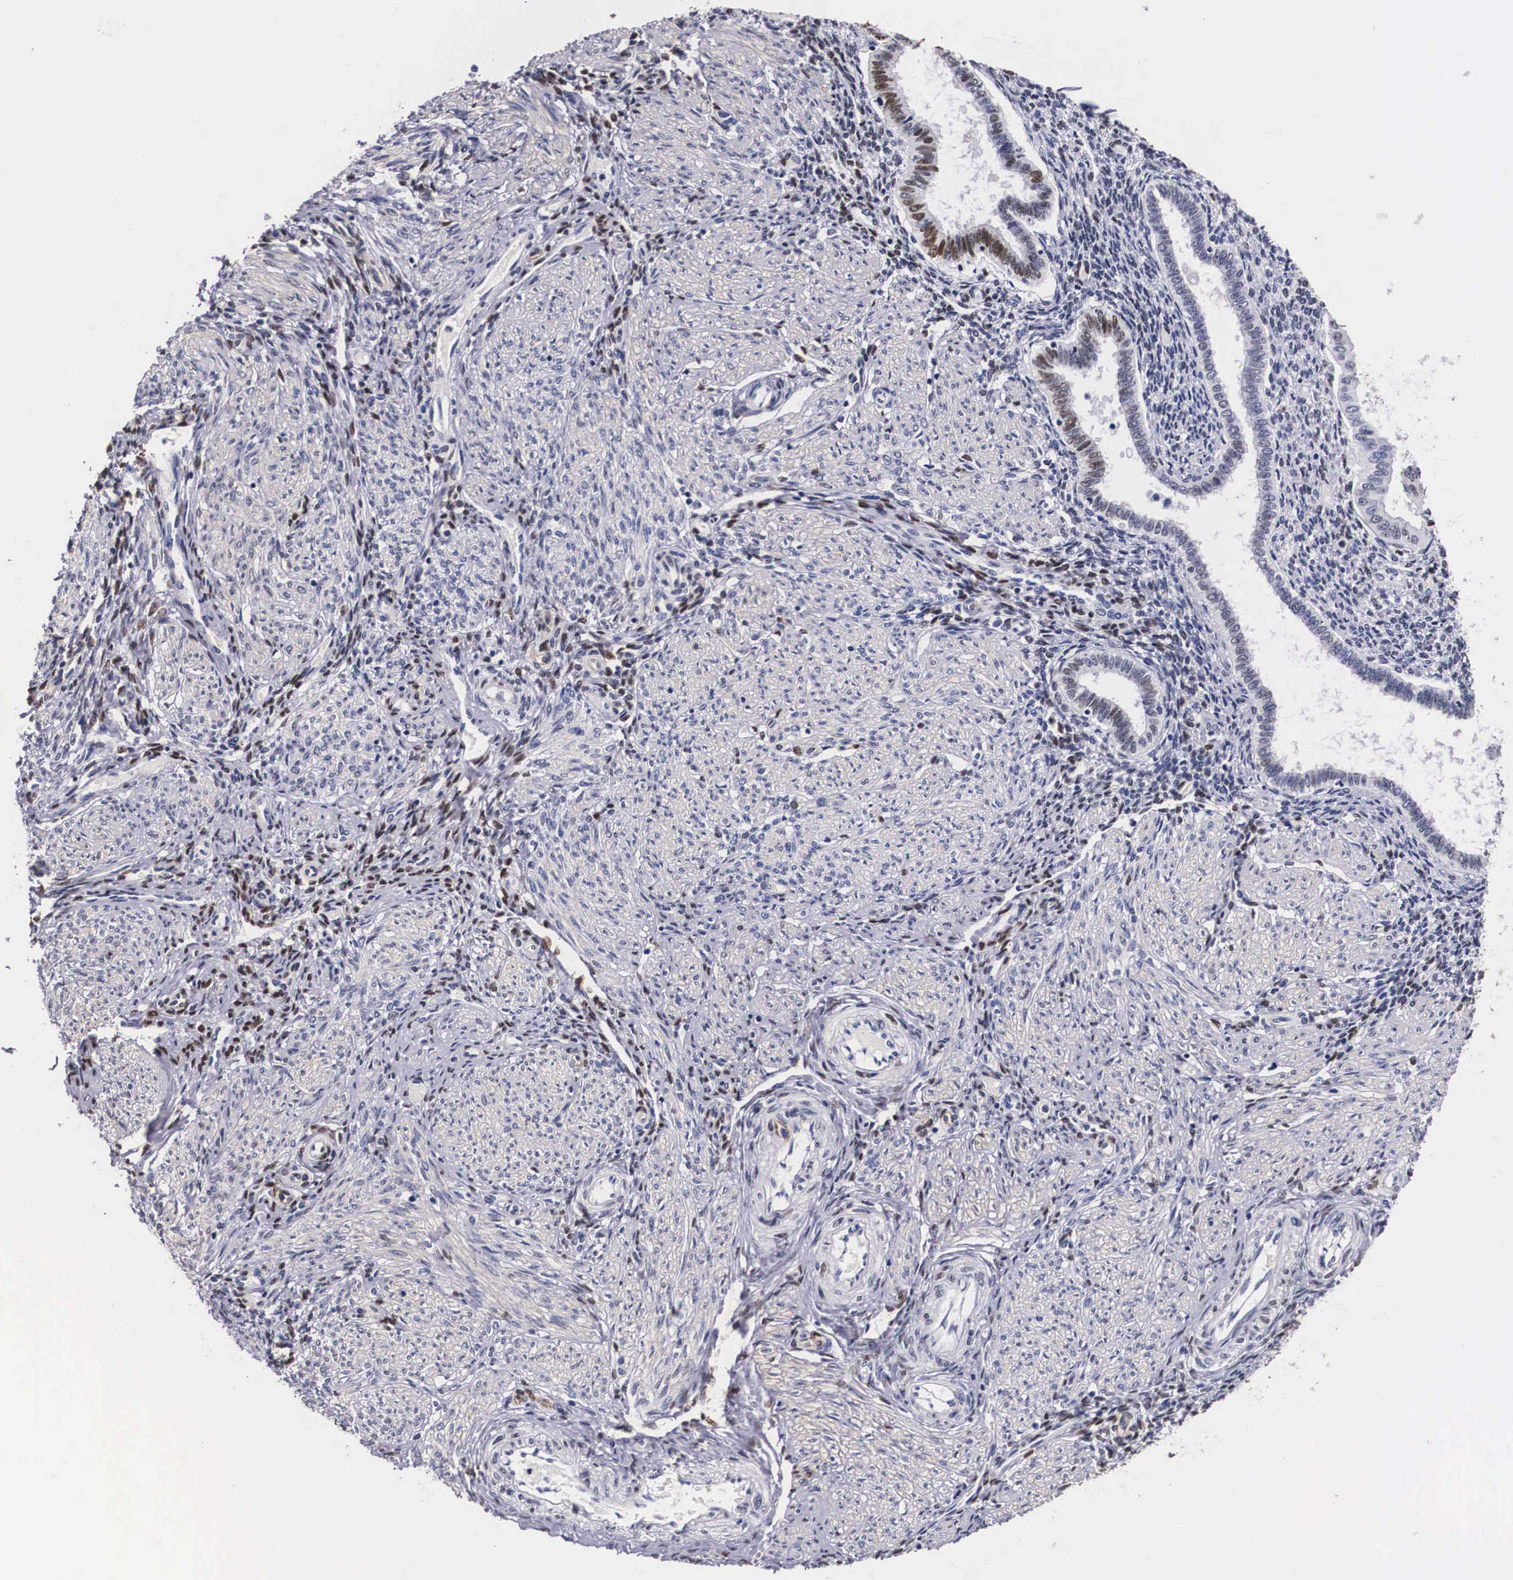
{"staining": {"intensity": "moderate", "quantity": "25%-75%", "location": "nuclear"}, "tissue": "endometrium", "cell_type": "Cells in endometrial stroma", "image_type": "normal", "snomed": [{"axis": "morphology", "description": "Normal tissue, NOS"}, {"axis": "topography", "description": "Endometrium"}], "caption": "Immunohistochemistry micrograph of normal human endometrium stained for a protein (brown), which demonstrates medium levels of moderate nuclear expression in about 25%-75% of cells in endometrial stroma.", "gene": "KHDRBS3", "patient": {"sex": "female", "age": 36}}